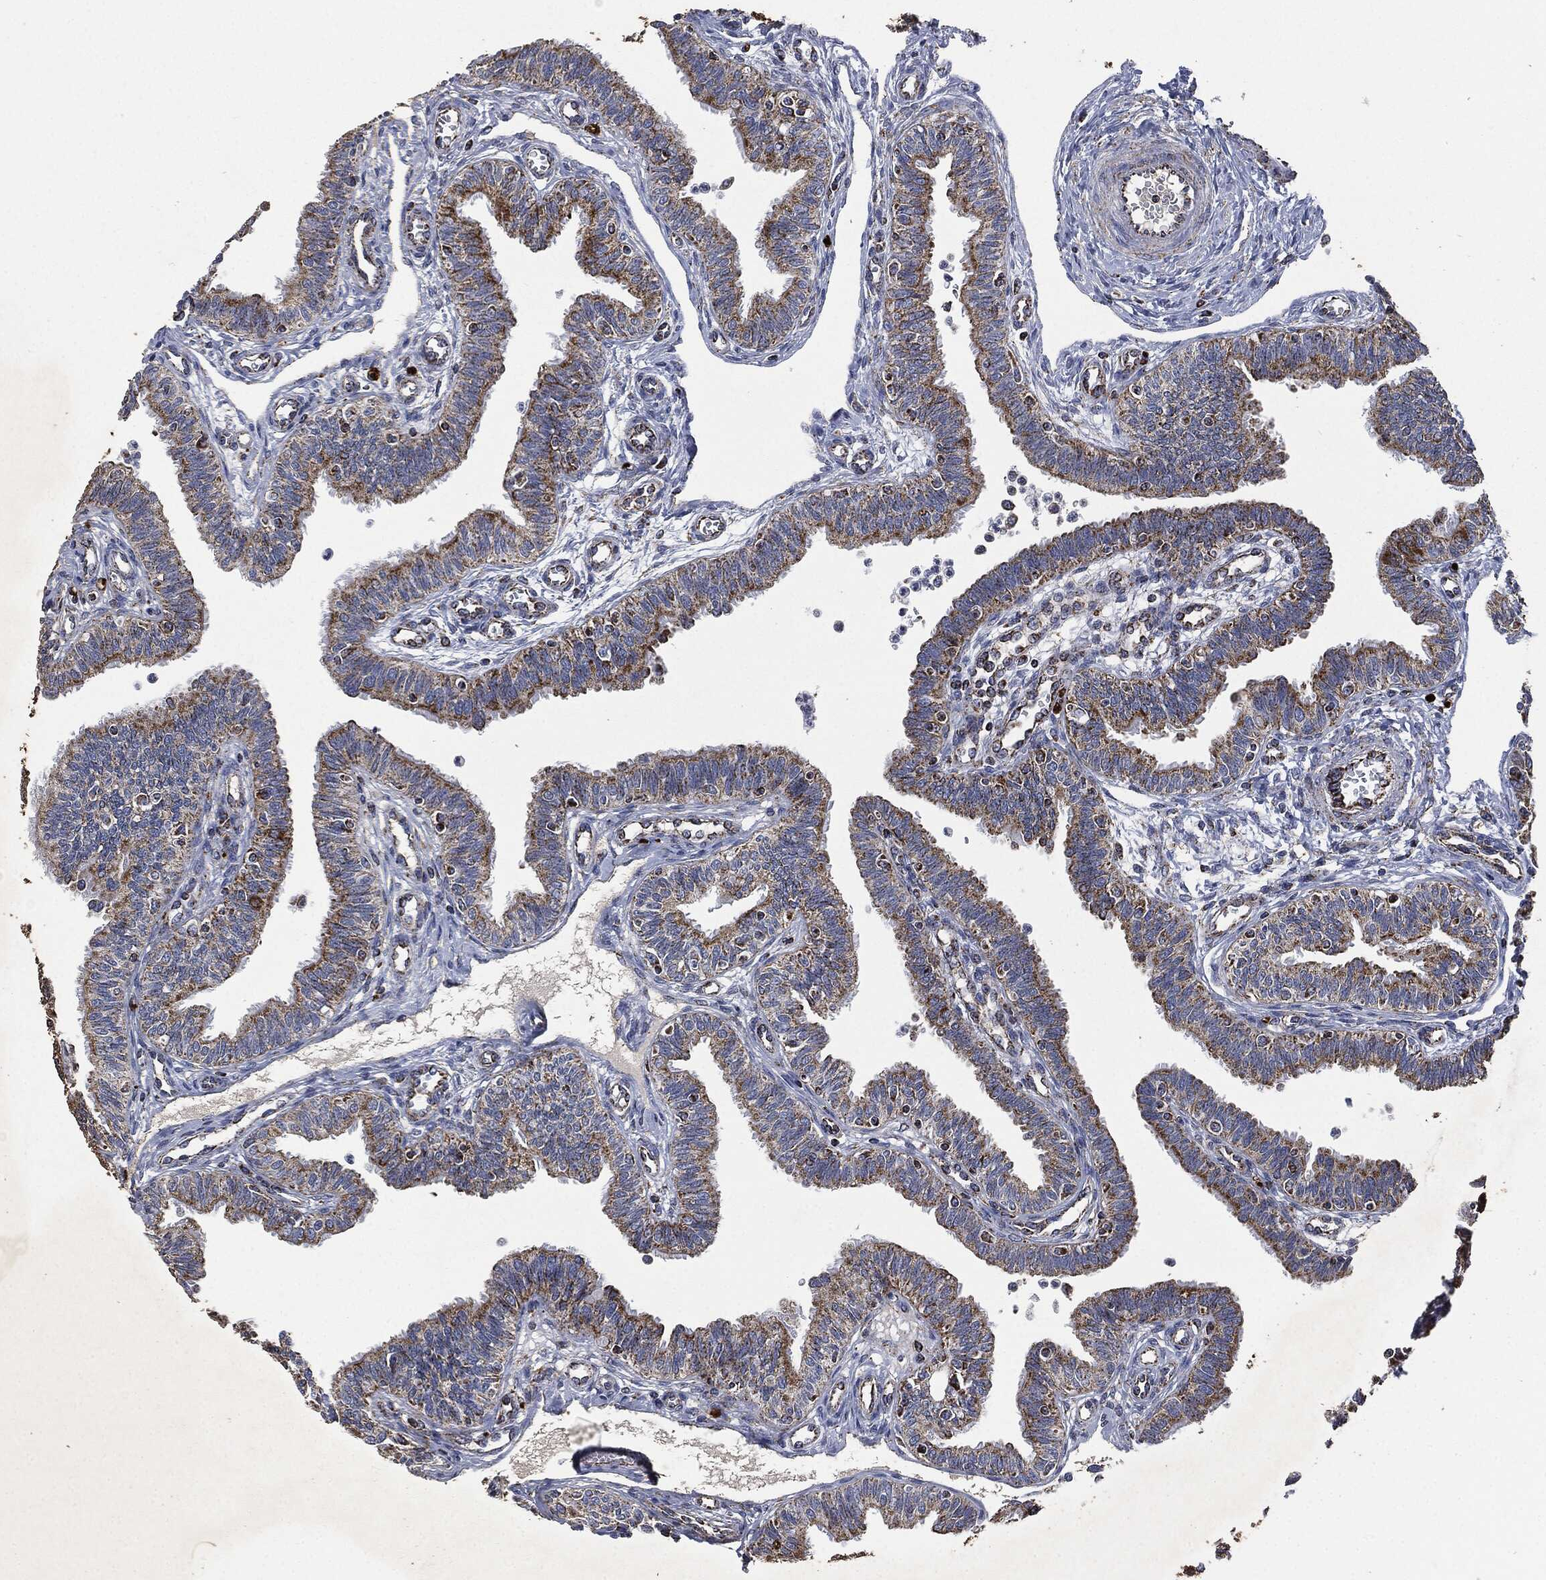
{"staining": {"intensity": "moderate", "quantity": ">75%", "location": "cytoplasmic/membranous"}, "tissue": "fallopian tube", "cell_type": "Glandular cells", "image_type": "normal", "snomed": [{"axis": "morphology", "description": "Normal tissue, NOS"}, {"axis": "topography", "description": "Fallopian tube"}], "caption": "High-power microscopy captured an immunohistochemistry photomicrograph of normal fallopian tube, revealing moderate cytoplasmic/membranous positivity in approximately >75% of glandular cells.", "gene": "RYK", "patient": {"sex": "female", "age": 36}}